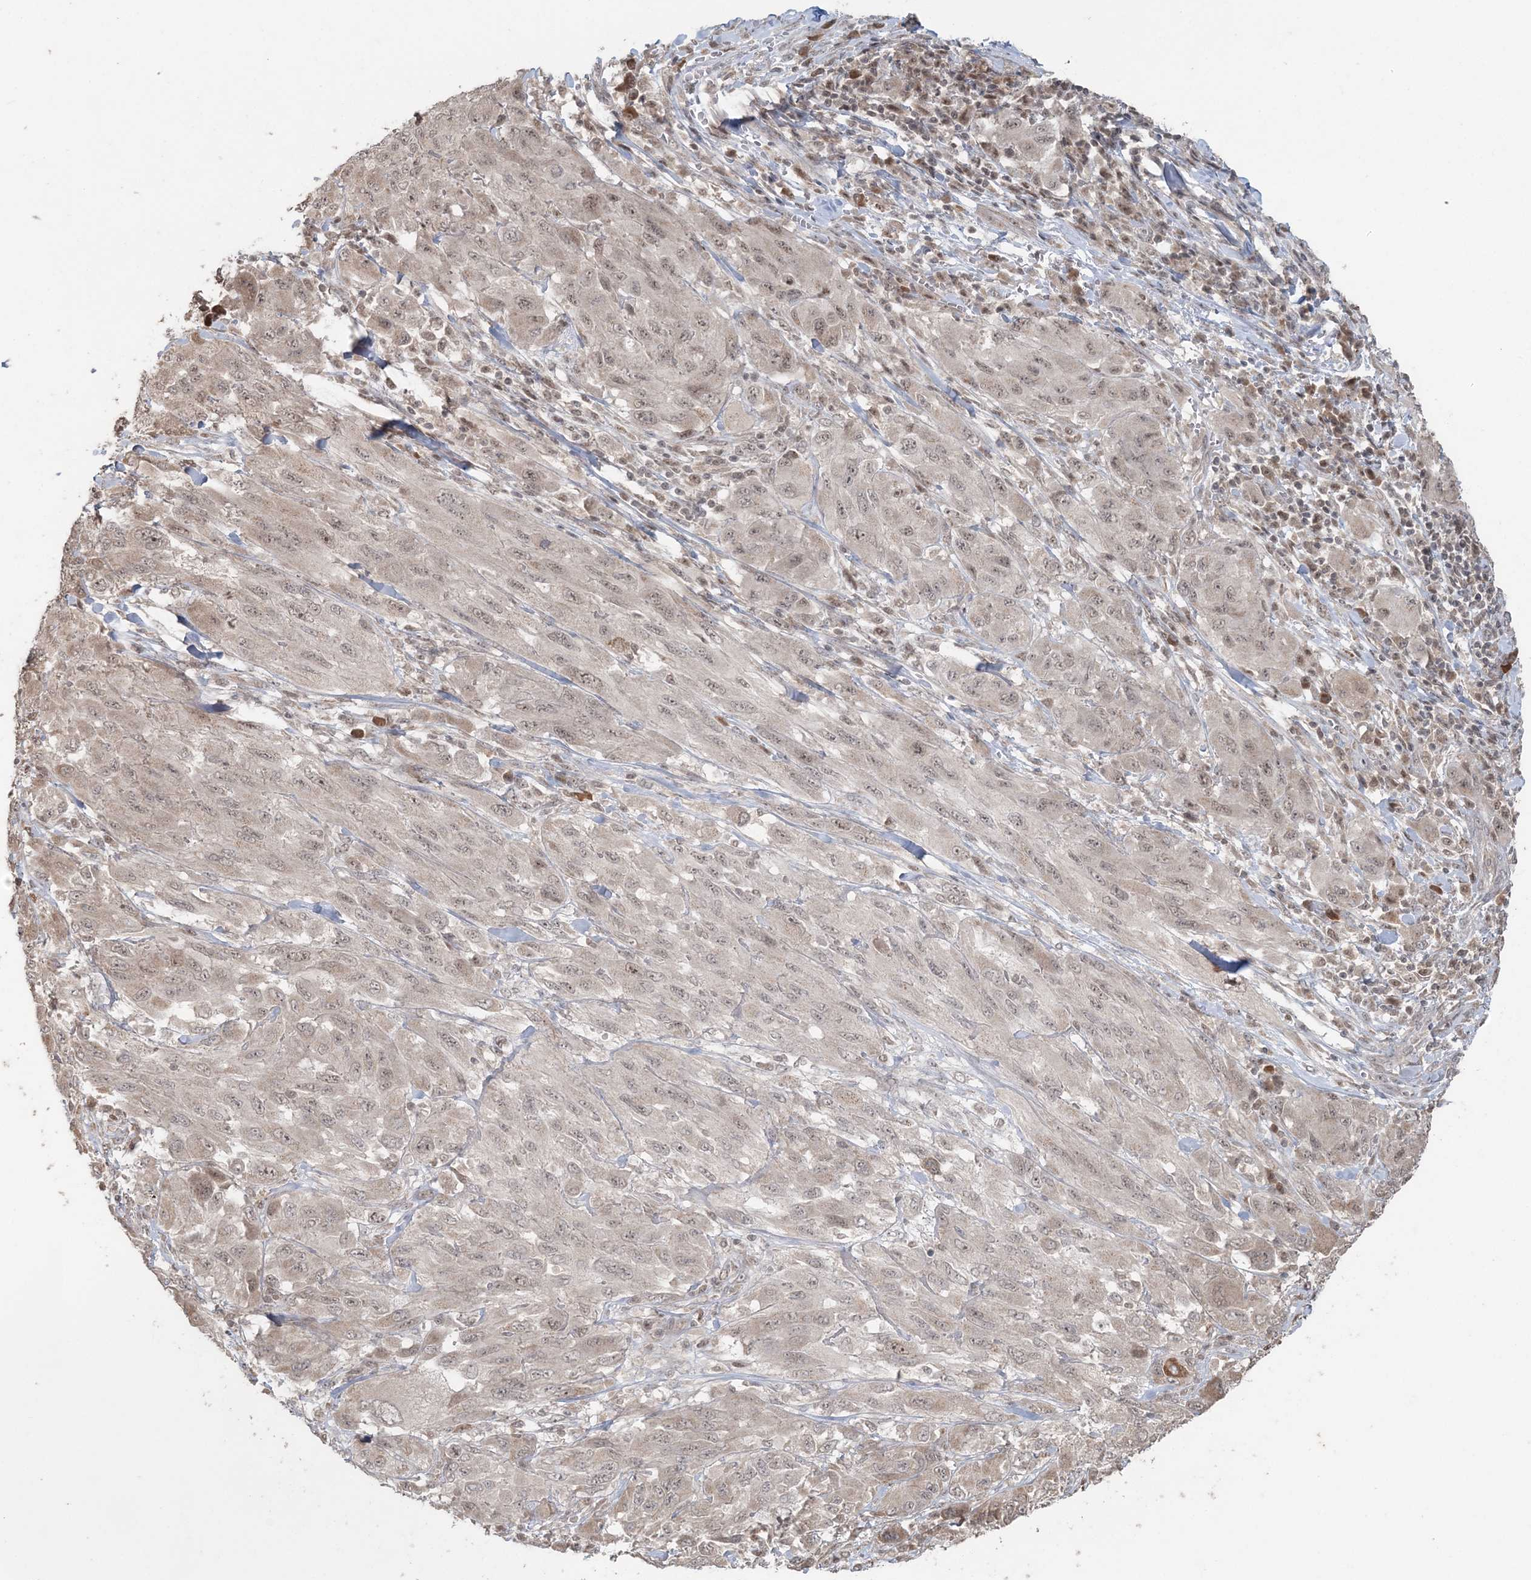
{"staining": {"intensity": "weak", "quantity": "25%-75%", "location": "nuclear"}, "tissue": "melanoma", "cell_type": "Tumor cells", "image_type": "cancer", "snomed": [{"axis": "morphology", "description": "Malignant melanoma, NOS"}, {"axis": "topography", "description": "Skin"}], "caption": "Malignant melanoma tissue reveals weak nuclear positivity in approximately 25%-75% of tumor cells", "gene": "SLU7", "patient": {"sex": "female", "age": 91}}